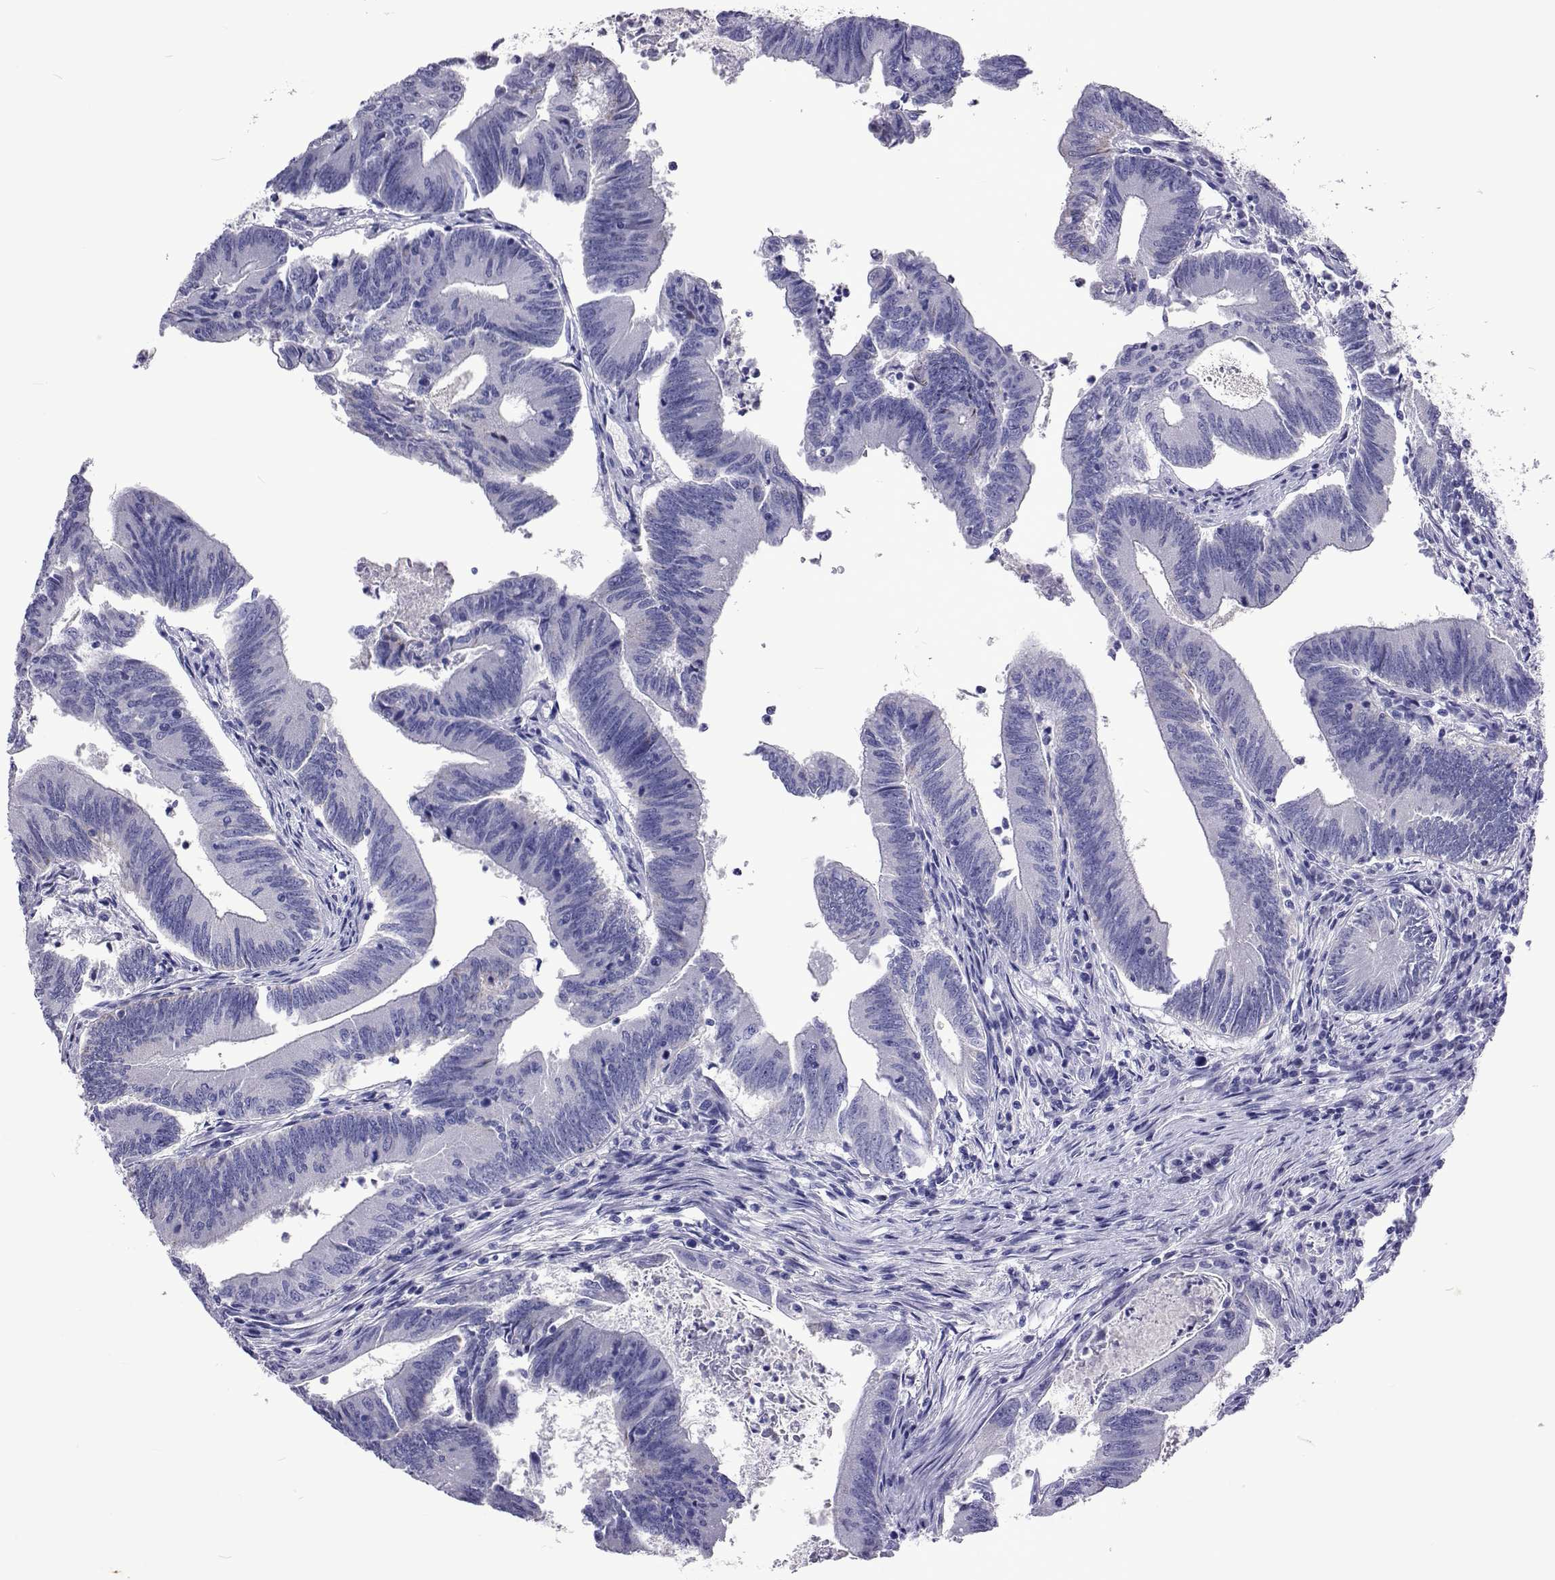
{"staining": {"intensity": "negative", "quantity": "none", "location": "none"}, "tissue": "colorectal cancer", "cell_type": "Tumor cells", "image_type": "cancer", "snomed": [{"axis": "morphology", "description": "Adenocarcinoma, NOS"}, {"axis": "topography", "description": "Colon"}], "caption": "Immunohistochemistry (IHC) of adenocarcinoma (colorectal) demonstrates no expression in tumor cells. (DAB immunohistochemistry, high magnification).", "gene": "UMODL1", "patient": {"sex": "female", "age": 70}}